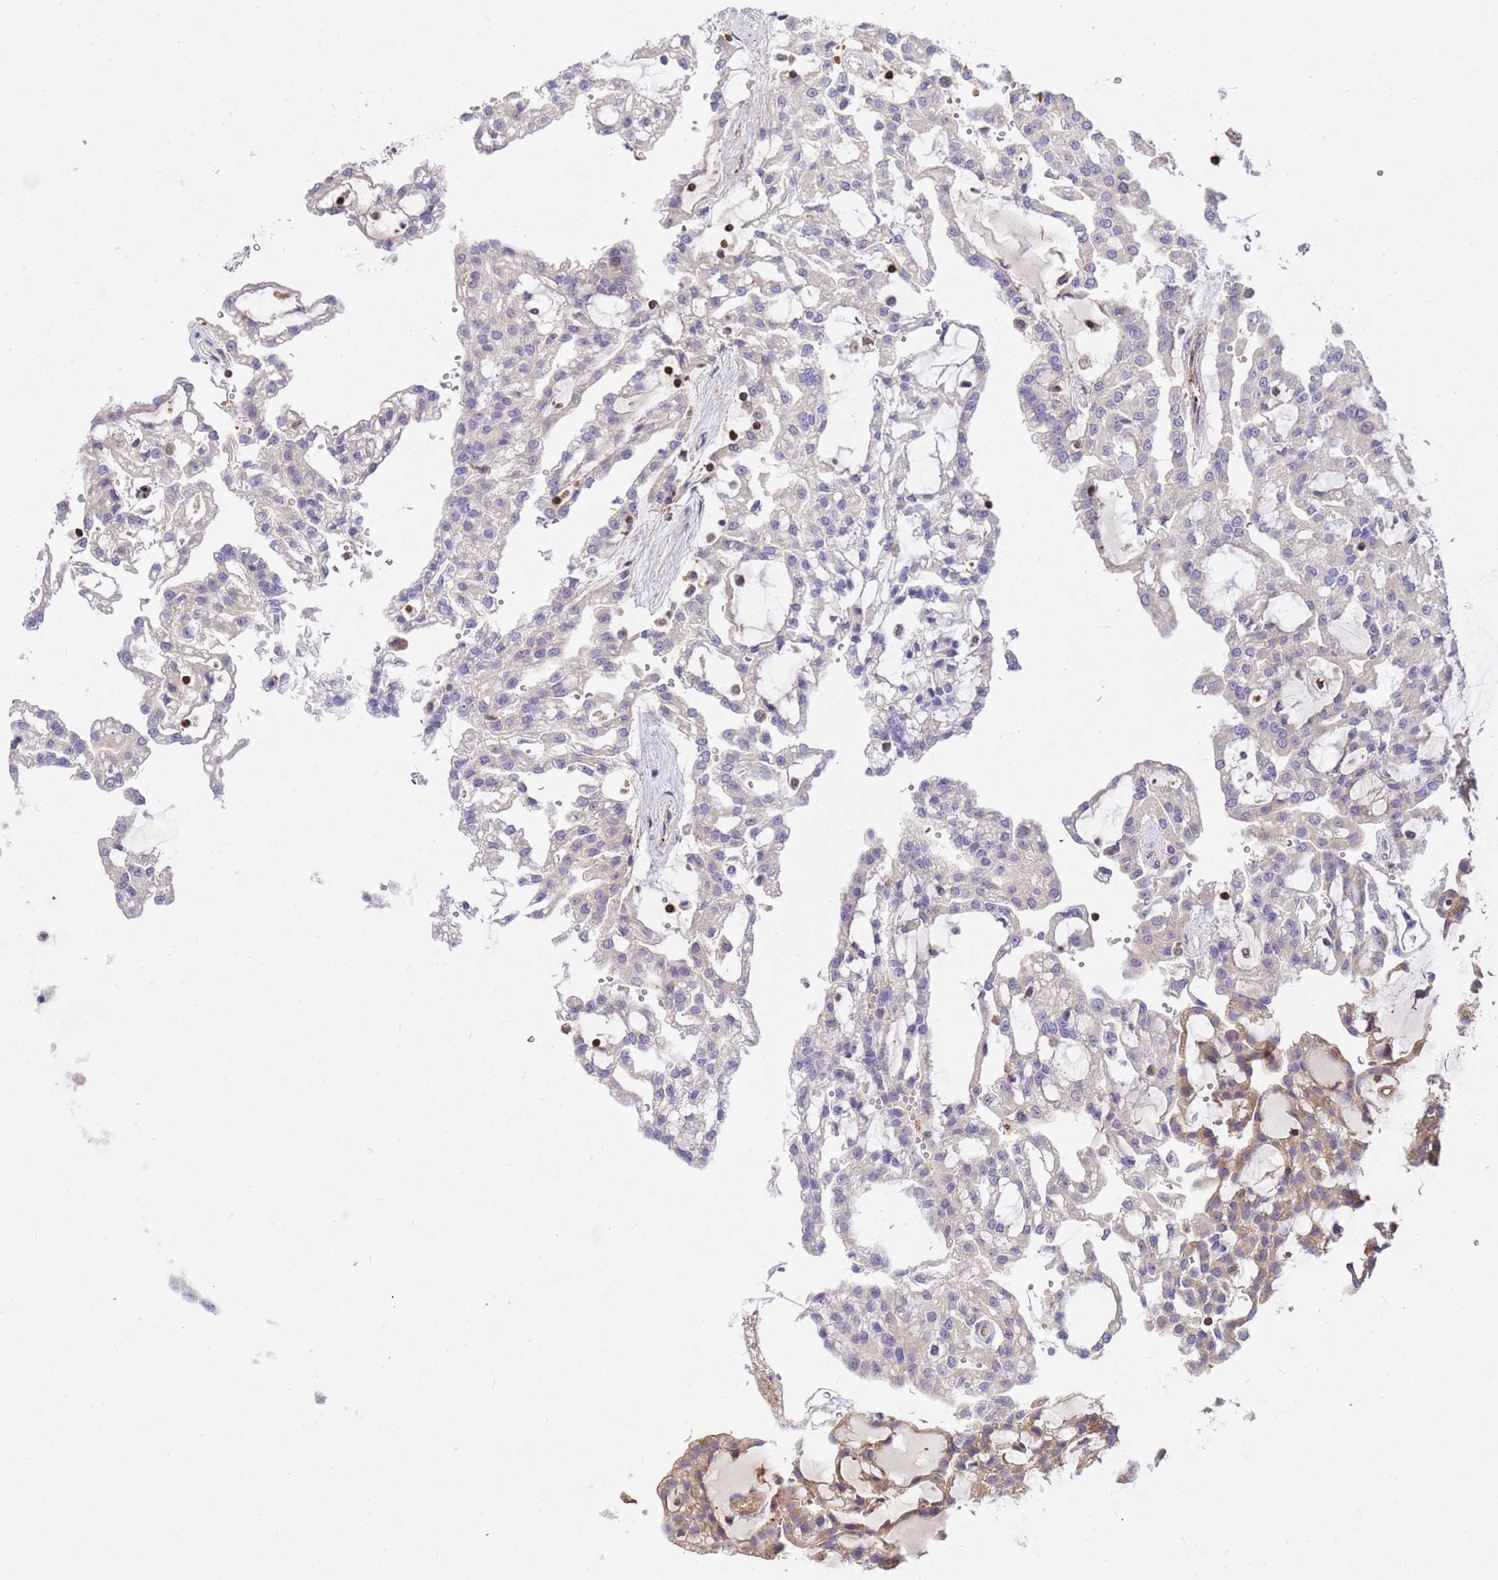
{"staining": {"intensity": "moderate", "quantity": "25%-75%", "location": "cytoplasmic/membranous"}, "tissue": "renal cancer", "cell_type": "Tumor cells", "image_type": "cancer", "snomed": [{"axis": "morphology", "description": "Adenocarcinoma, NOS"}, {"axis": "topography", "description": "Kidney"}], "caption": "Protein expression analysis of renal cancer (adenocarcinoma) demonstrates moderate cytoplasmic/membranous staining in about 25%-75% of tumor cells. Using DAB (3,3'-diaminobenzidine) (brown) and hematoxylin (blue) stains, captured at high magnification using brightfield microscopy.", "gene": "WDR64", "patient": {"sex": "male", "age": 63}}